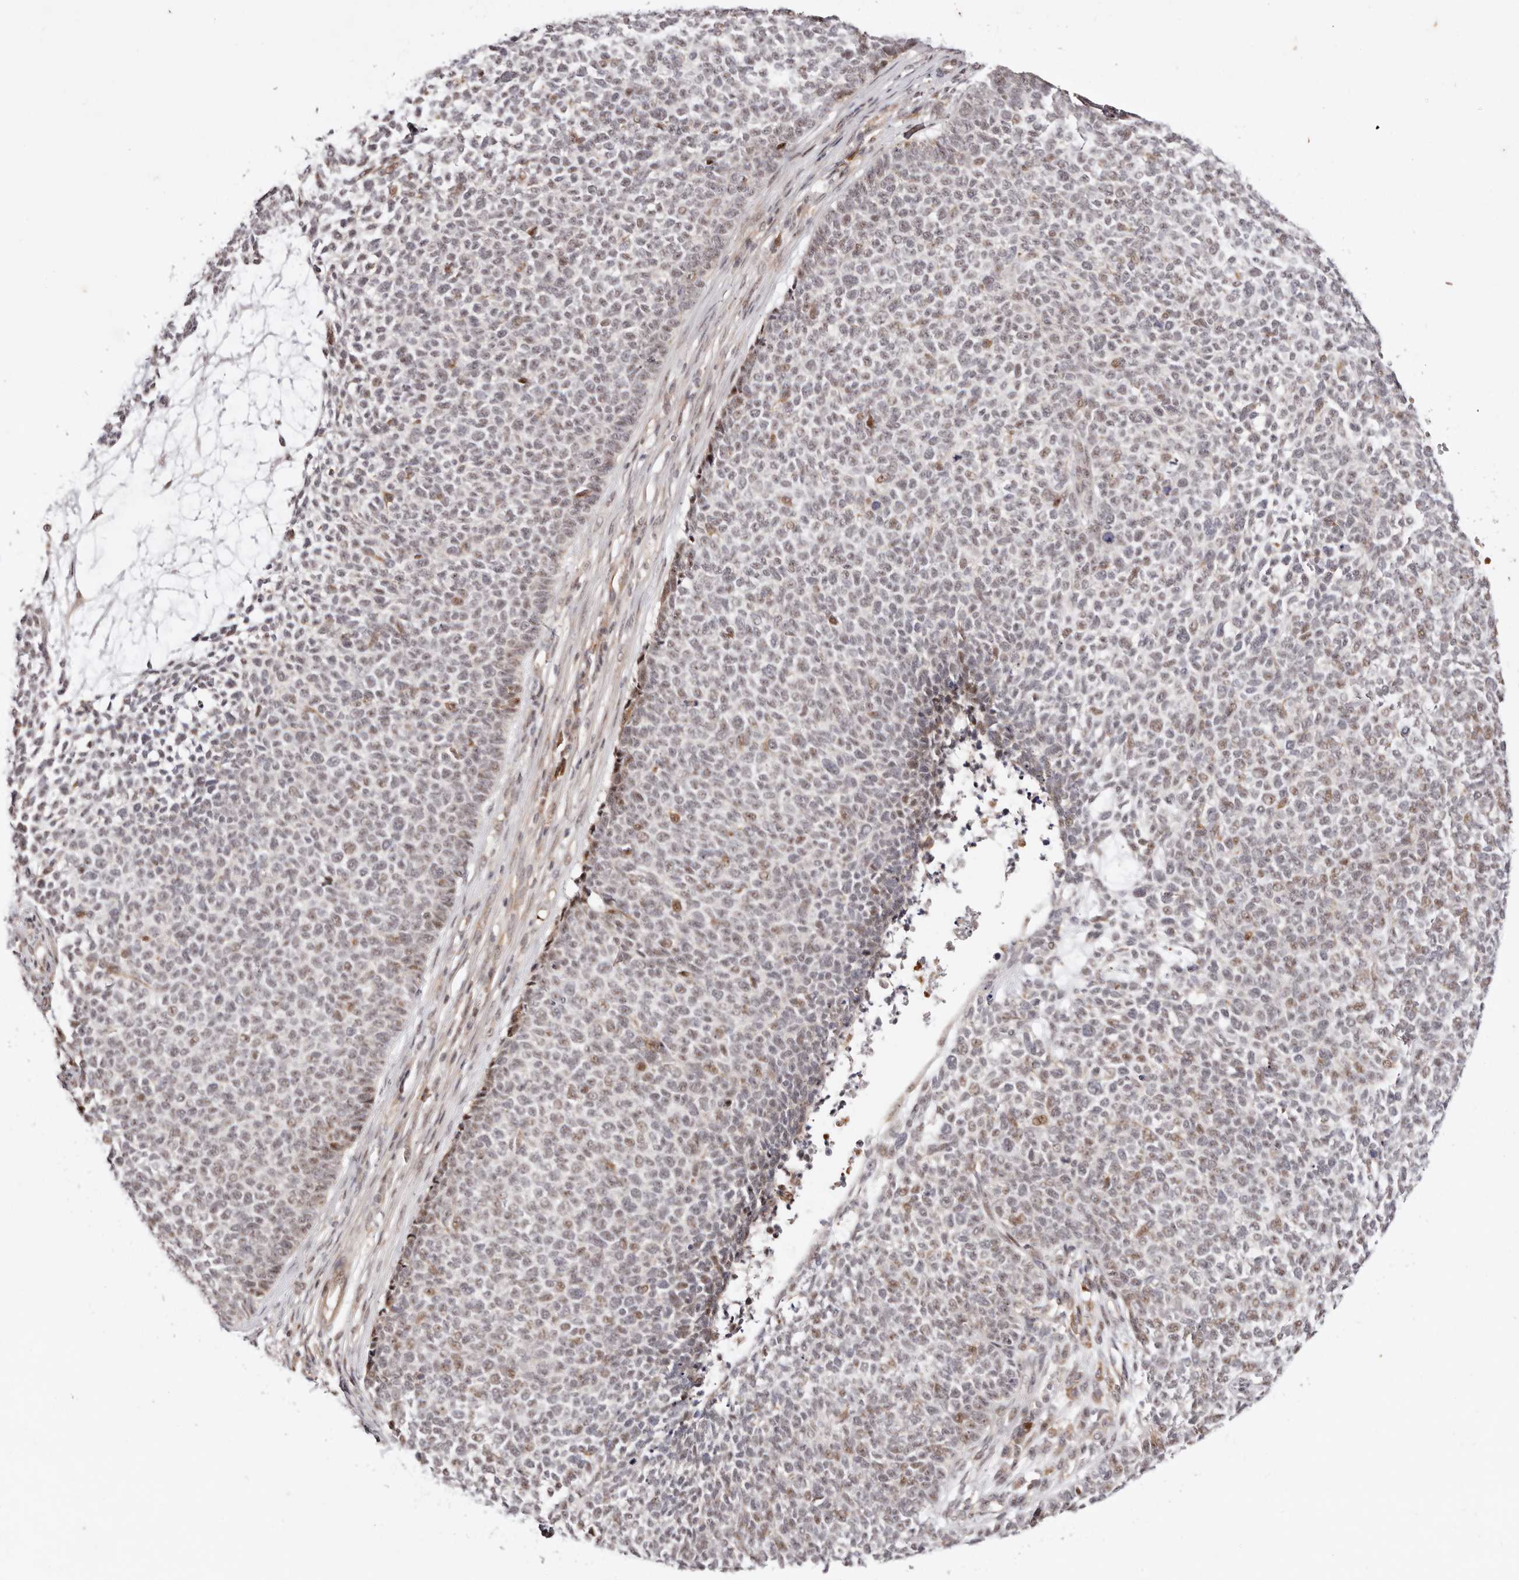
{"staining": {"intensity": "moderate", "quantity": "<25%", "location": "nuclear"}, "tissue": "skin cancer", "cell_type": "Tumor cells", "image_type": "cancer", "snomed": [{"axis": "morphology", "description": "Basal cell carcinoma"}, {"axis": "topography", "description": "Skin"}], "caption": "The image demonstrates a brown stain indicating the presence of a protein in the nuclear of tumor cells in skin cancer (basal cell carcinoma).", "gene": "WRN", "patient": {"sex": "female", "age": 84}}